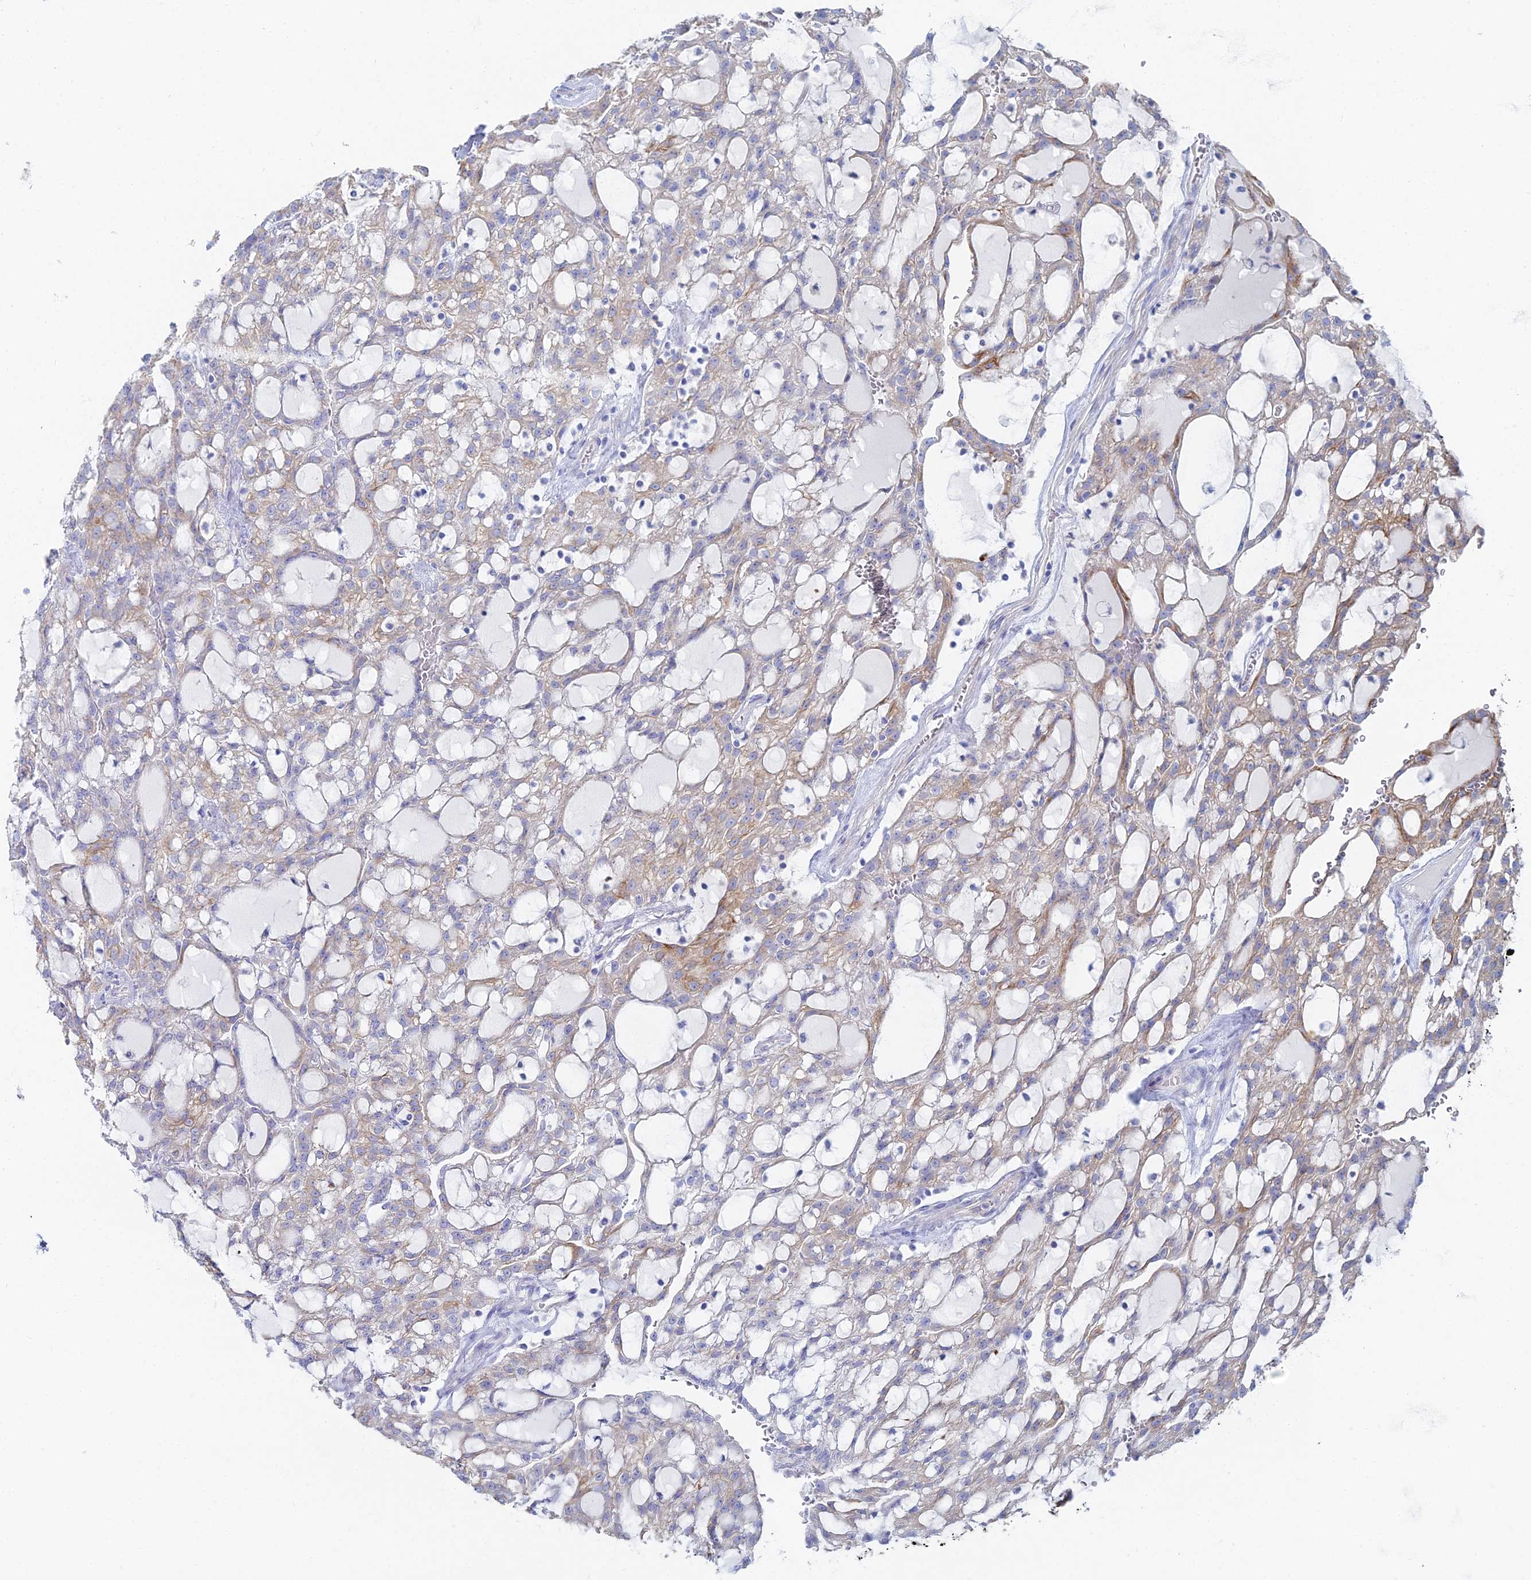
{"staining": {"intensity": "weak", "quantity": "25%-75%", "location": "cytoplasmic/membranous"}, "tissue": "renal cancer", "cell_type": "Tumor cells", "image_type": "cancer", "snomed": [{"axis": "morphology", "description": "Adenocarcinoma, NOS"}, {"axis": "topography", "description": "Kidney"}], "caption": "Approximately 25%-75% of tumor cells in human renal adenocarcinoma display weak cytoplasmic/membranous protein positivity as visualized by brown immunohistochemical staining.", "gene": "DHX34", "patient": {"sex": "male", "age": 63}}